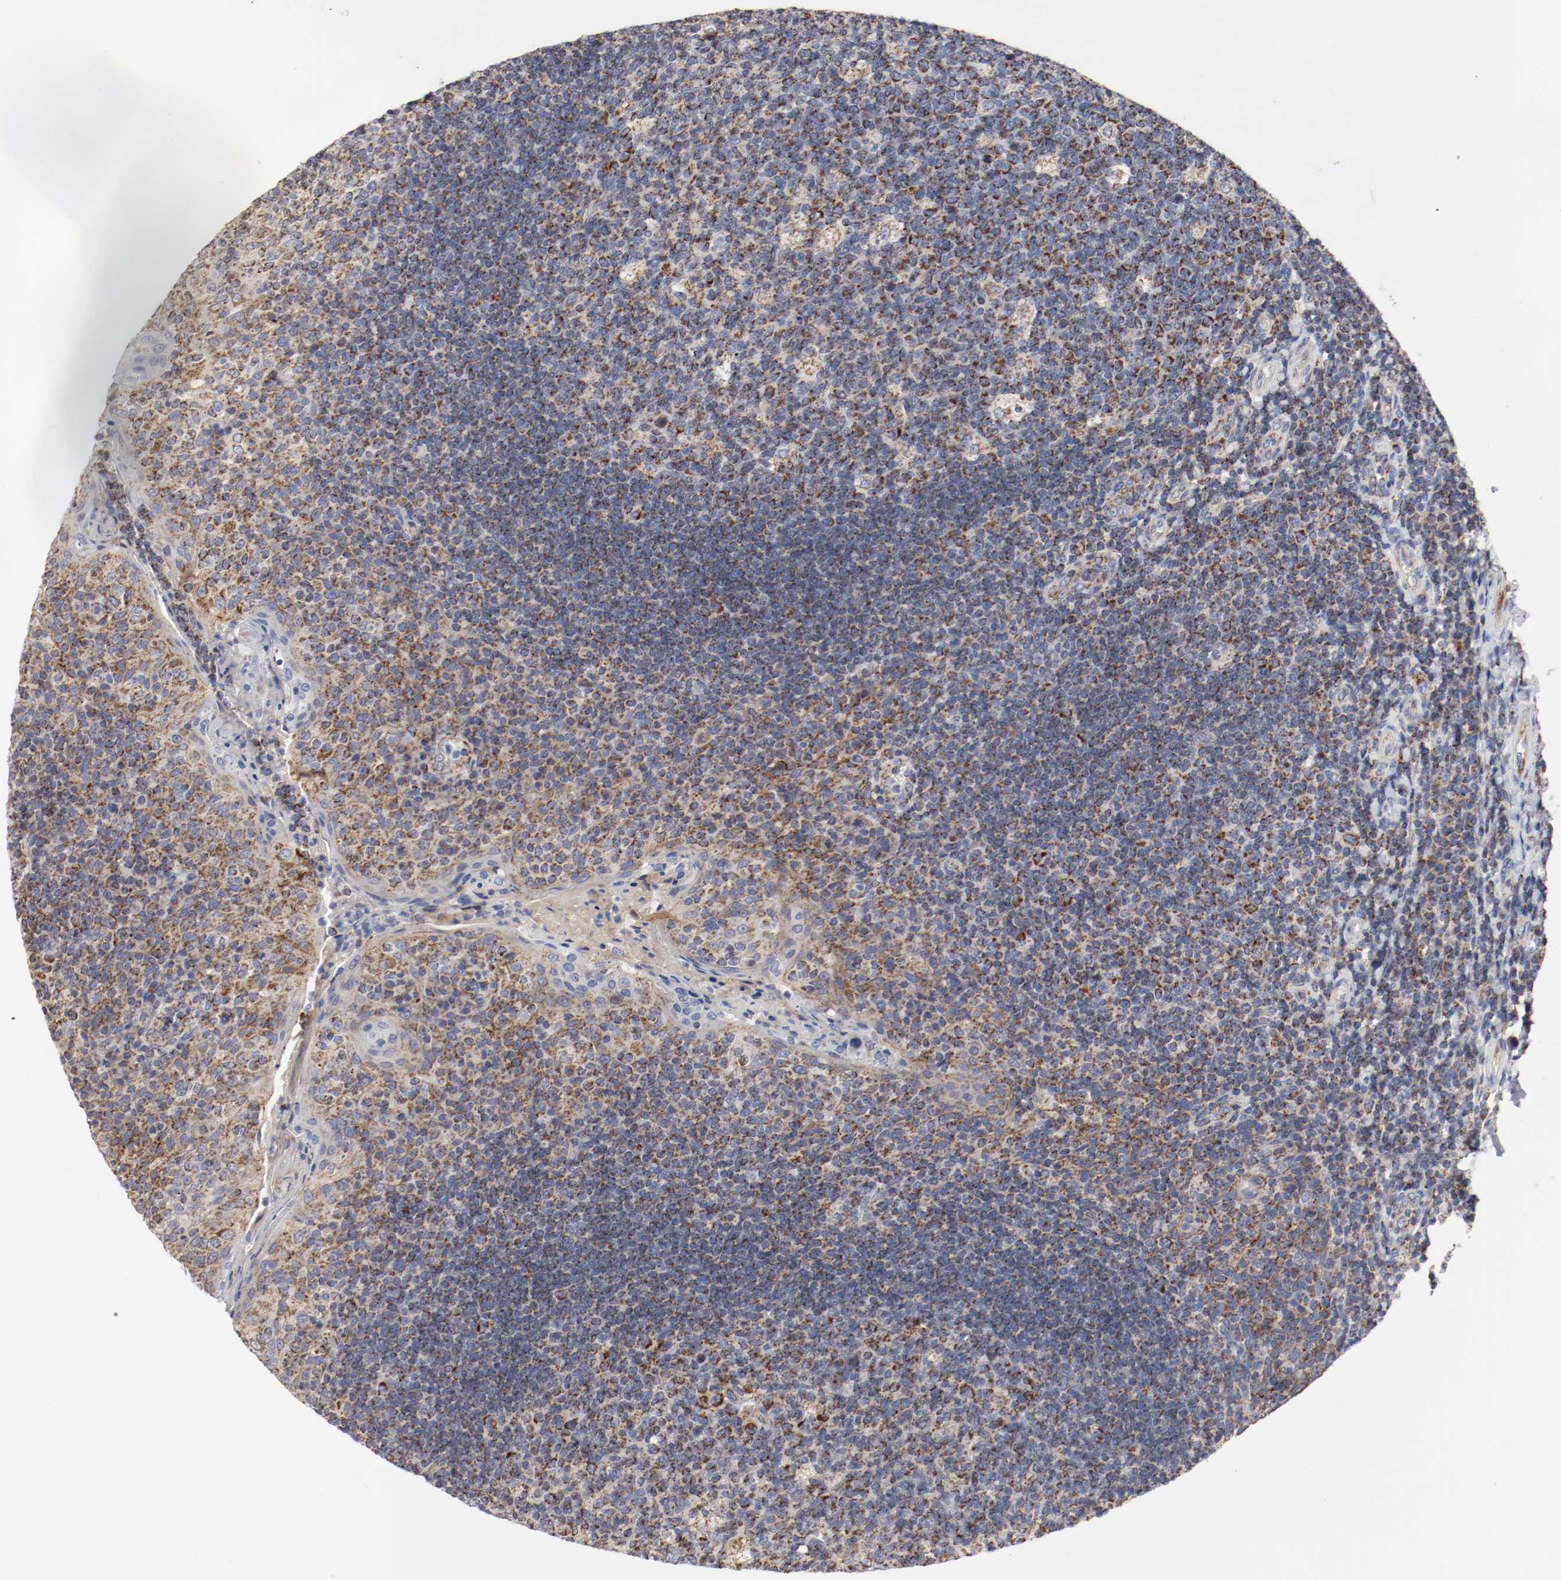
{"staining": {"intensity": "strong", "quantity": ">75%", "location": "cytoplasmic/membranous"}, "tissue": "tonsil", "cell_type": "Germinal center cells", "image_type": "normal", "snomed": [{"axis": "morphology", "description": "Normal tissue, NOS"}, {"axis": "topography", "description": "Tonsil"}], "caption": "Strong cytoplasmic/membranous staining for a protein is identified in about >75% of germinal center cells of normal tonsil using immunohistochemistry.", "gene": "AFG3L2", "patient": {"sex": "male", "age": 17}}